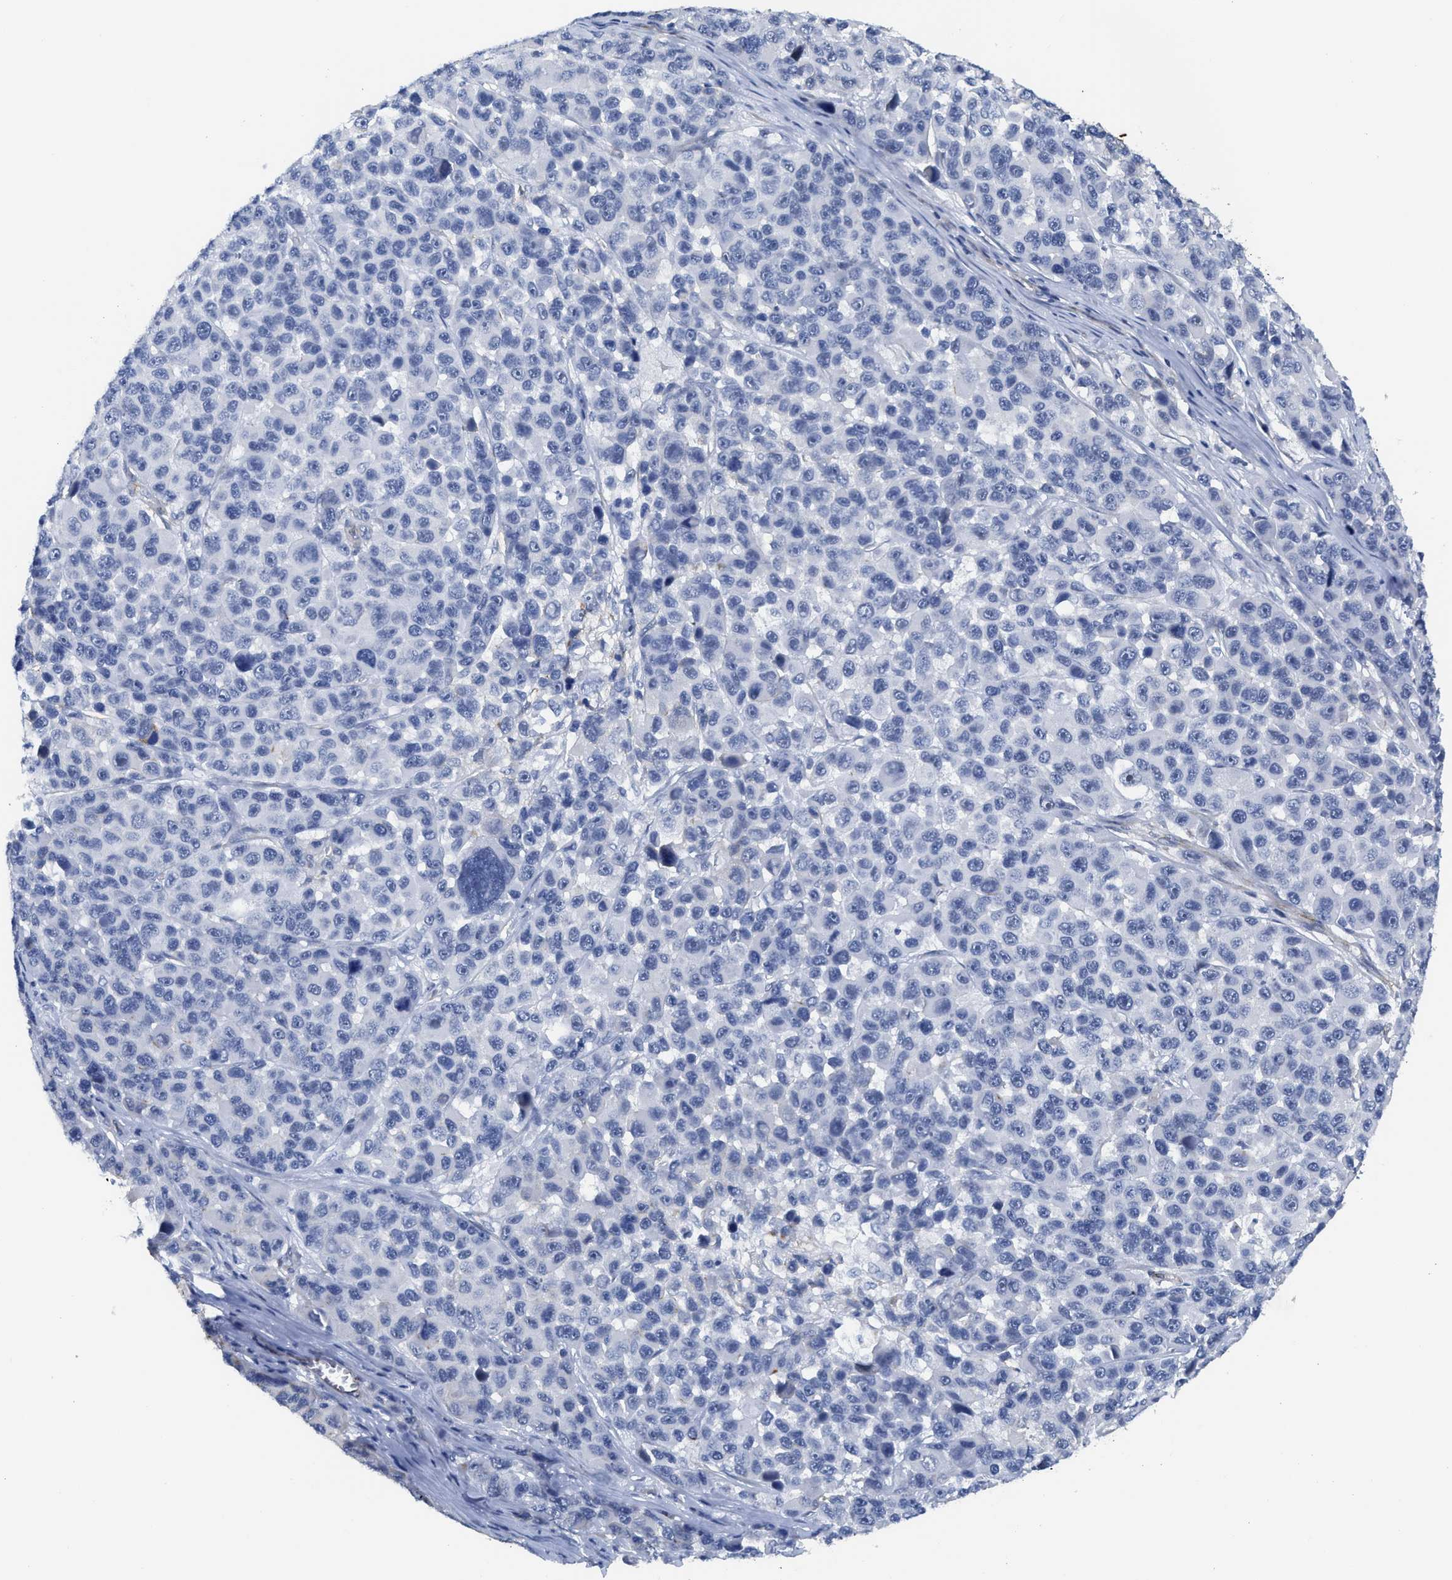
{"staining": {"intensity": "negative", "quantity": "none", "location": "none"}, "tissue": "melanoma", "cell_type": "Tumor cells", "image_type": "cancer", "snomed": [{"axis": "morphology", "description": "Malignant melanoma, NOS"}, {"axis": "topography", "description": "Skin"}], "caption": "Malignant melanoma was stained to show a protein in brown. There is no significant staining in tumor cells. The staining is performed using DAB brown chromogen with nuclei counter-stained in using hematoxylin.", "gene": "TUB", "patient": {"sex": "male", "age": 53}}